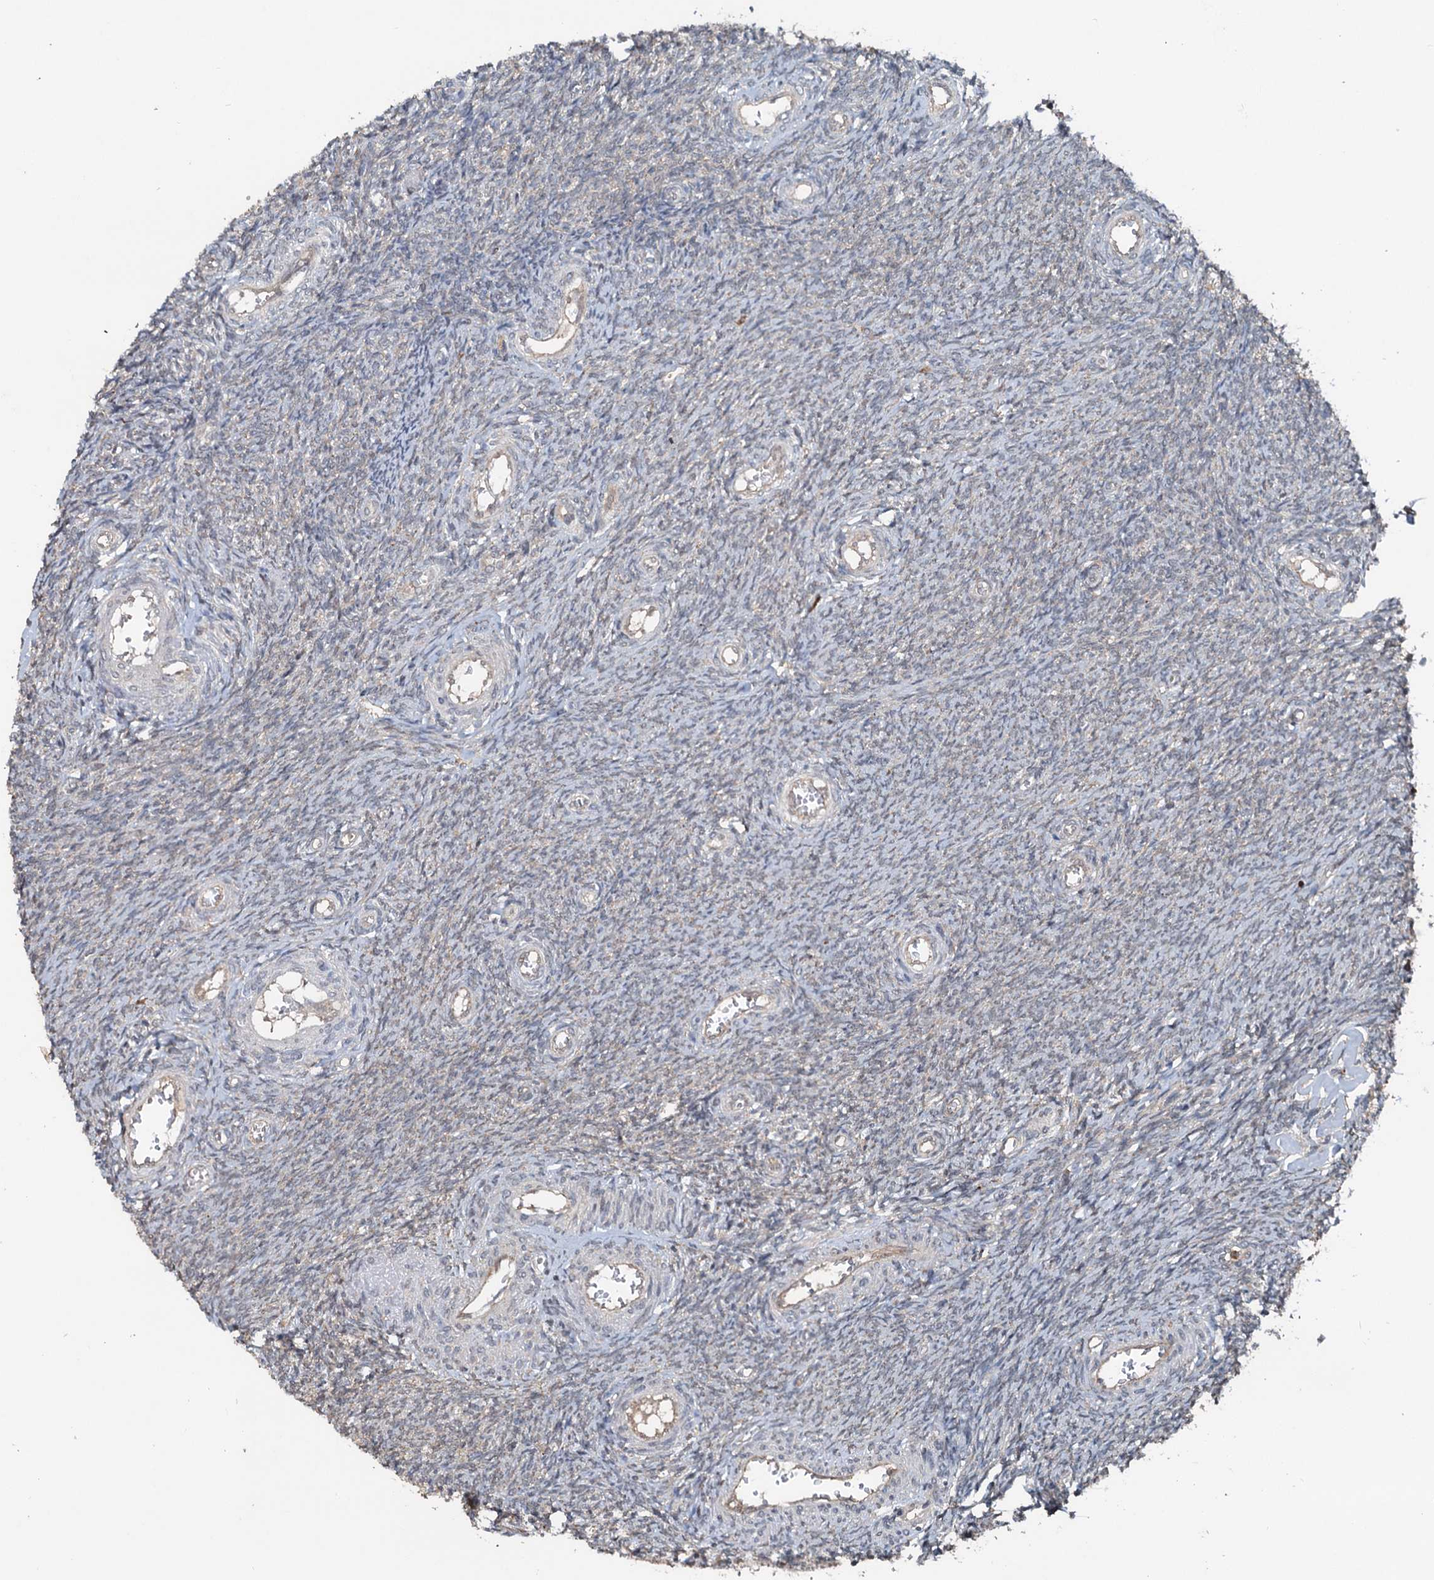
{"staining": {"intensity": "negative", "quantity": "none", "location": "none"}, "tissue": "ovary", "cell_type": "Ovarian stroma cells", "image_type": "normal", "snomed": [{"axis": "morphology", "description": "Normal tissue, NOS"}, {"axis": "topography", "description": "Ovary"}], "caption": "Photomicrograph shows no protein expression in ovarian stroma cells of normal ovary.", "gene": "N4BP2L2", "patient": {"sex": "female", "age": 44}}